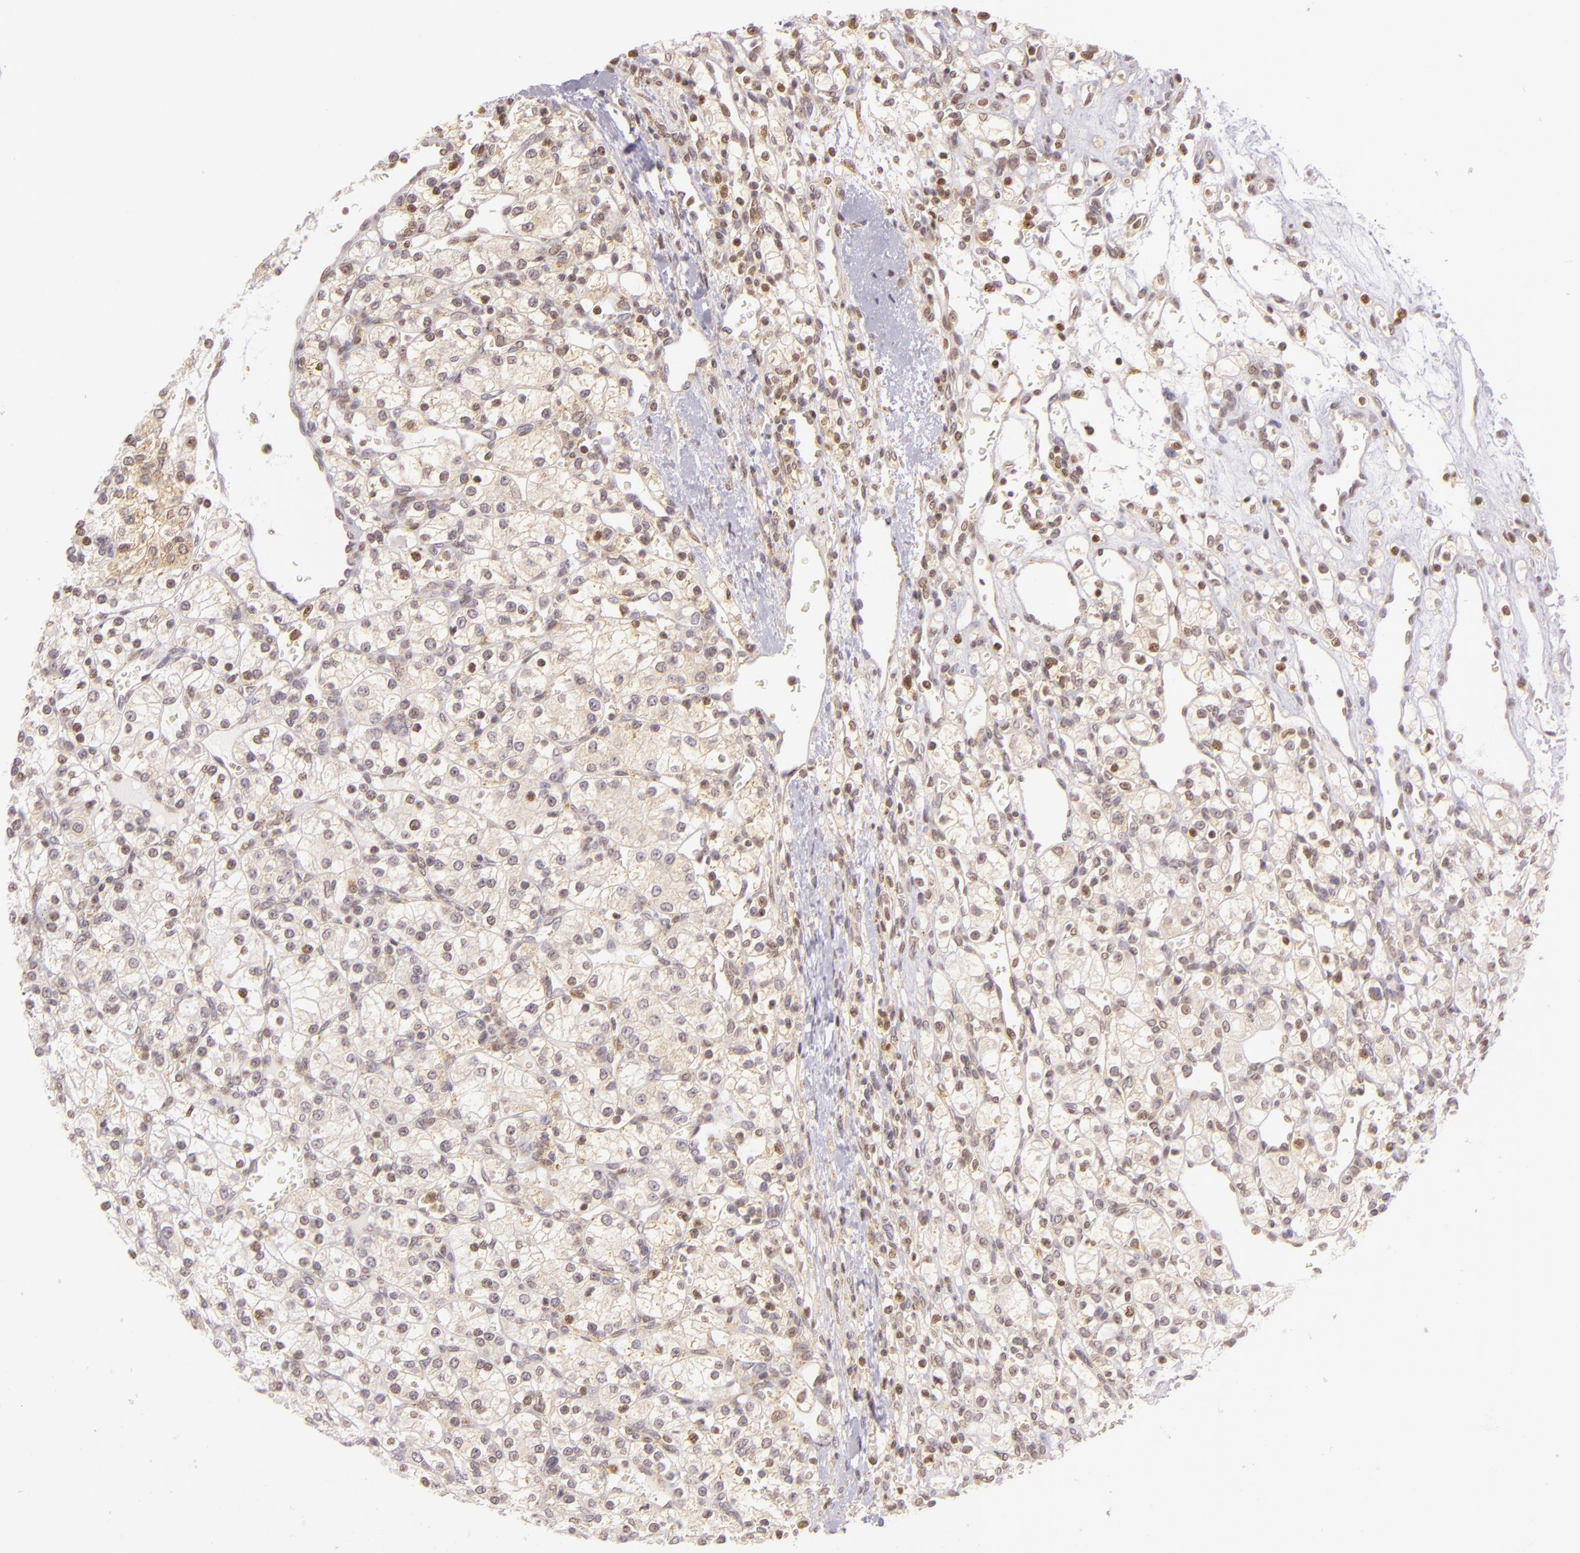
{"staining": {"intensity": "weak", "quantity": "<25%", "location": "cytoplasmic/membranous"}, "tissue": "renal cancer", "cell_type": "Tumor cells", "image_type": "cancer", "snomed": [{"axis": "morphology", "description": "Adenocarcinoma, NOS"}, {"axis": "topography", "description": "Kidney"}], "caption": "Human renal adenocarcinoma stained for a protein using immunohistochemistry exhibits no expression in tumor cells.", "gene": "IMPDH1", "patient": {"sex": "female", "age": 62}}